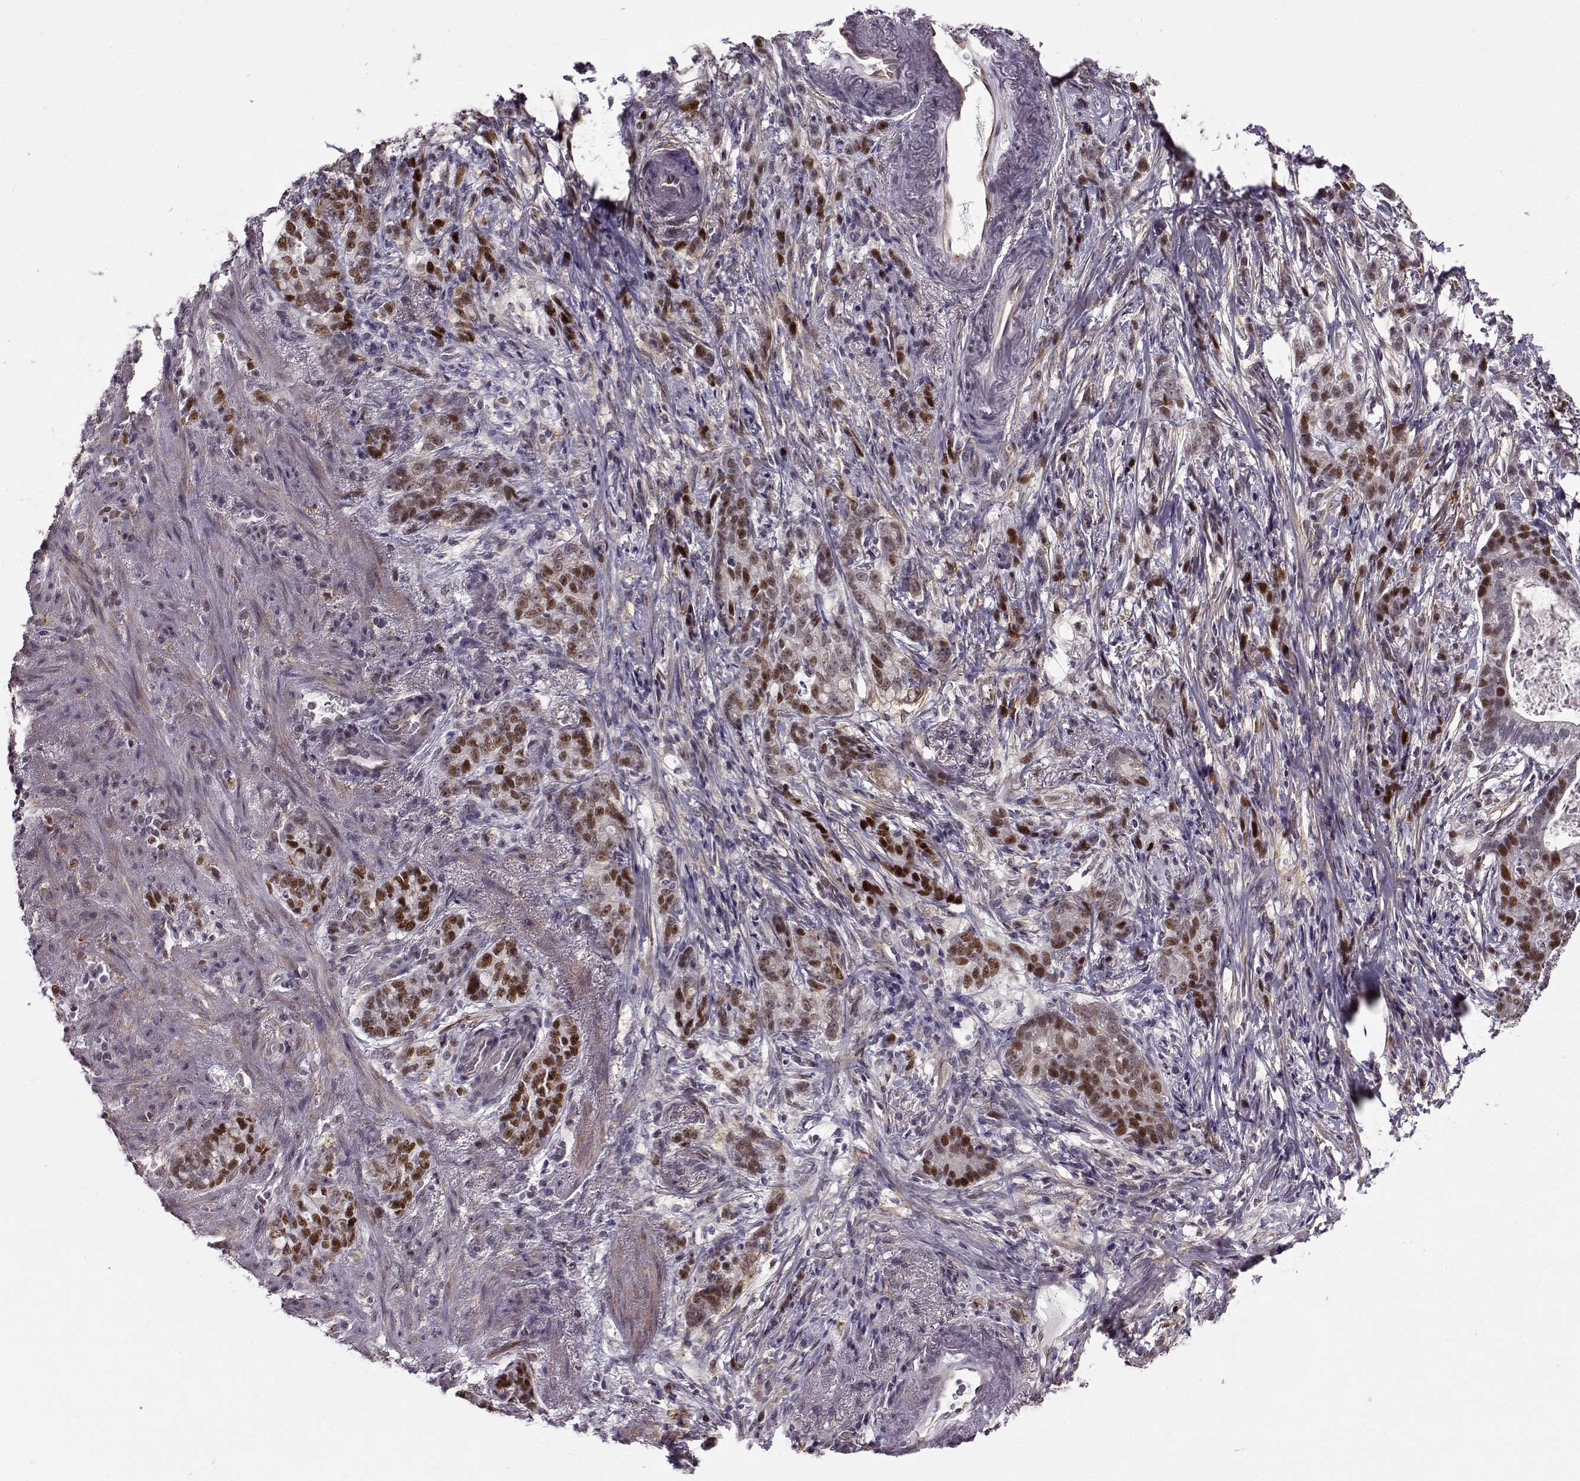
{"staining": {"intensity": "strong", "quantity": "<25%", "location": "nuclear"}, "tissue": "stomach cancer", "cell_type": "Tumor cells", "image_type": "cancer", "snomed": [{"axis": "morphology", "description": "Adenocarcinoma, NOS"}, {"axis": "topography", "description": "Stomach, lower"}], "caption": "Immunohistochemistry (IHC) (DAB (3,3'-diaminobenzidine)) staining of adenocarcinoma (stomach) demonstrates strong nuclear protein staining in approximately <25% of tumor cells.", "gene": "BACH1", "patient": {"sex": "male", "age": 88}}